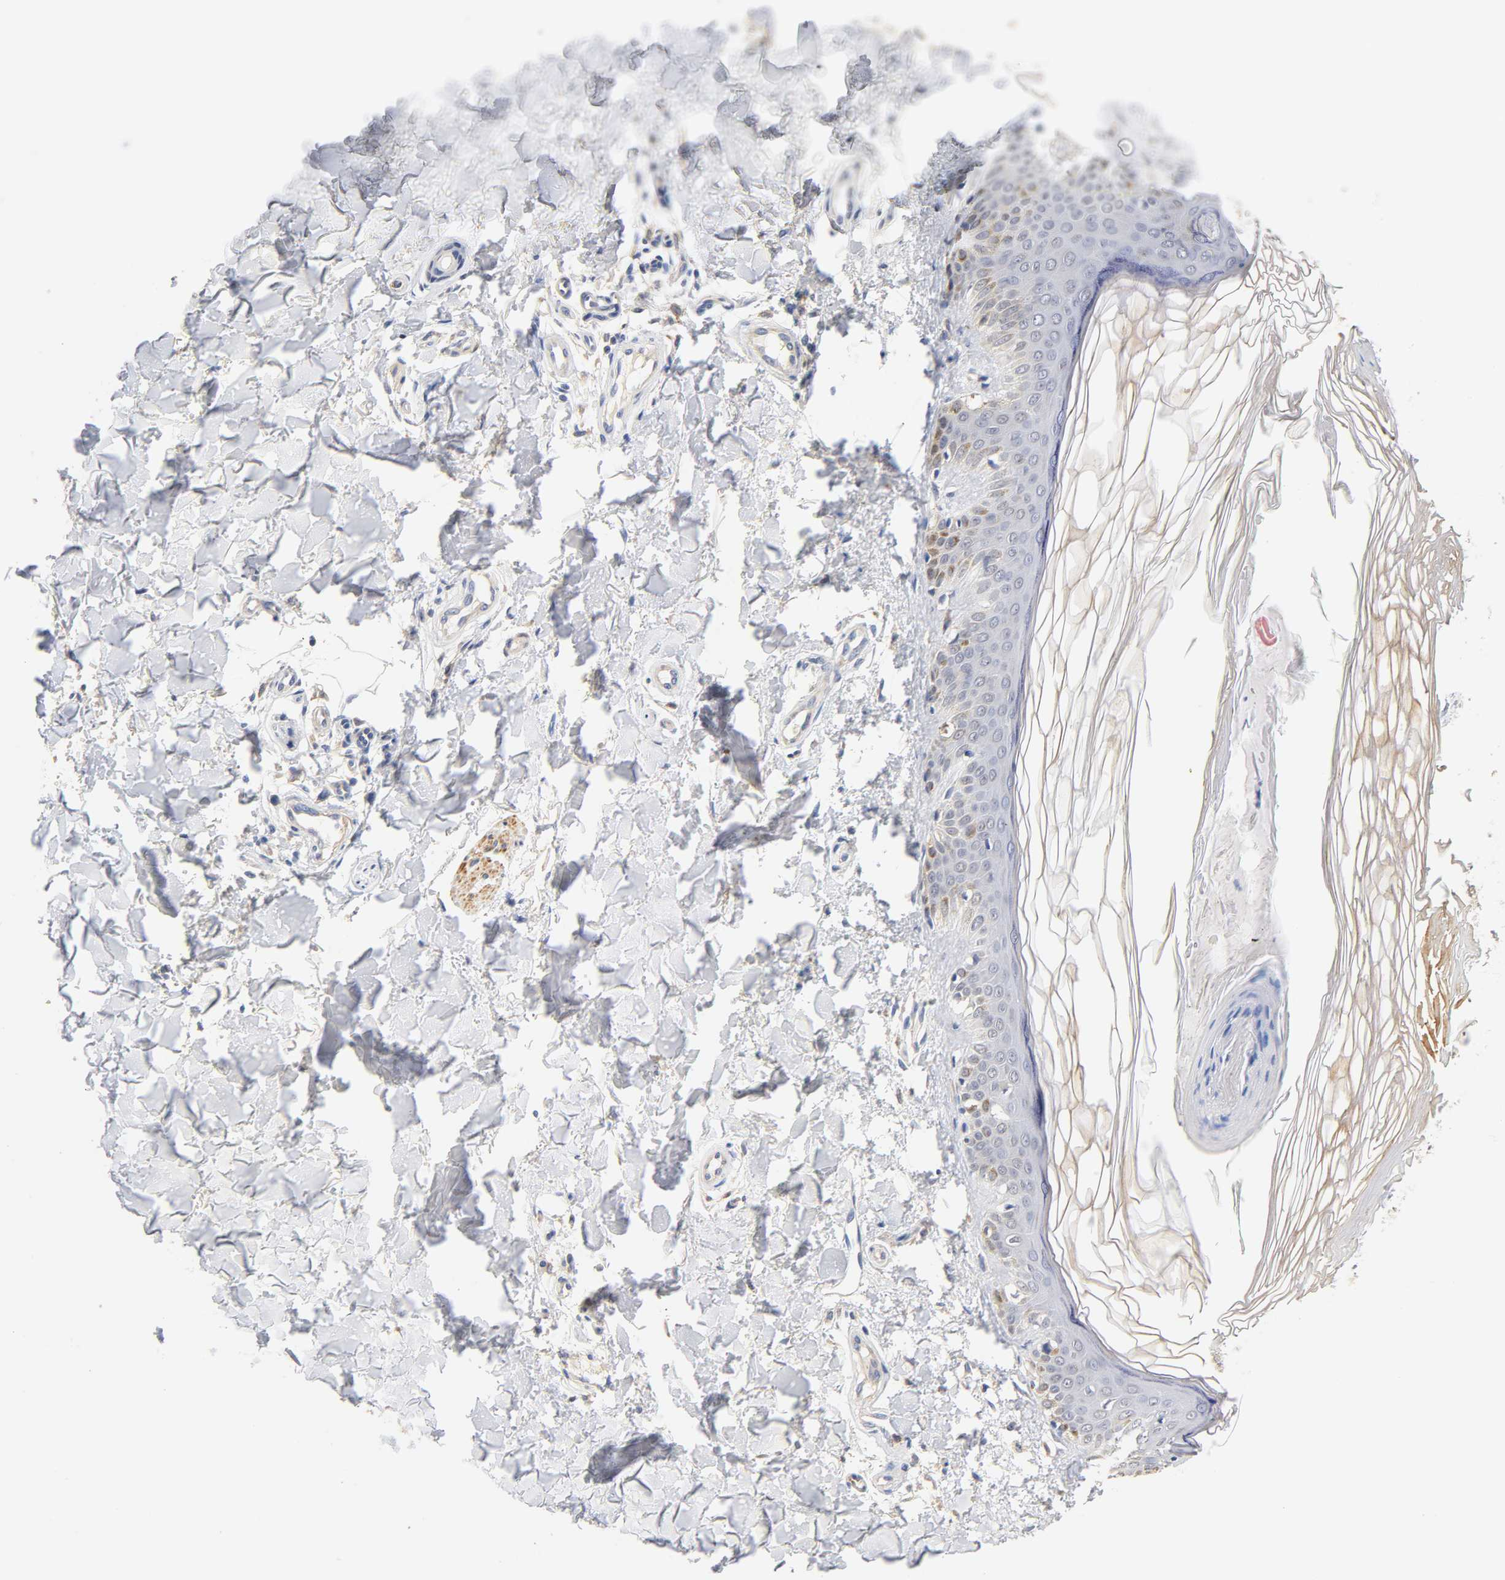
{"staining": {"intensity": "weak", "quantity": "<25%", "location": "cytoplasmic/membranous"}, "tissue": "skin cancer", "cell_type": "Tumor cells", "image_type": "cancer", "snomed": [{"axis": "morphology", "description": "Basal cell carcinoma"}, {"axis": "topography", "description": "Skin"}], "caption": "IHC of skin cancer reveals no staining in tumor cells.", "gene": "SEMA5A", "patient": {"sex": "male", "age": 67}}